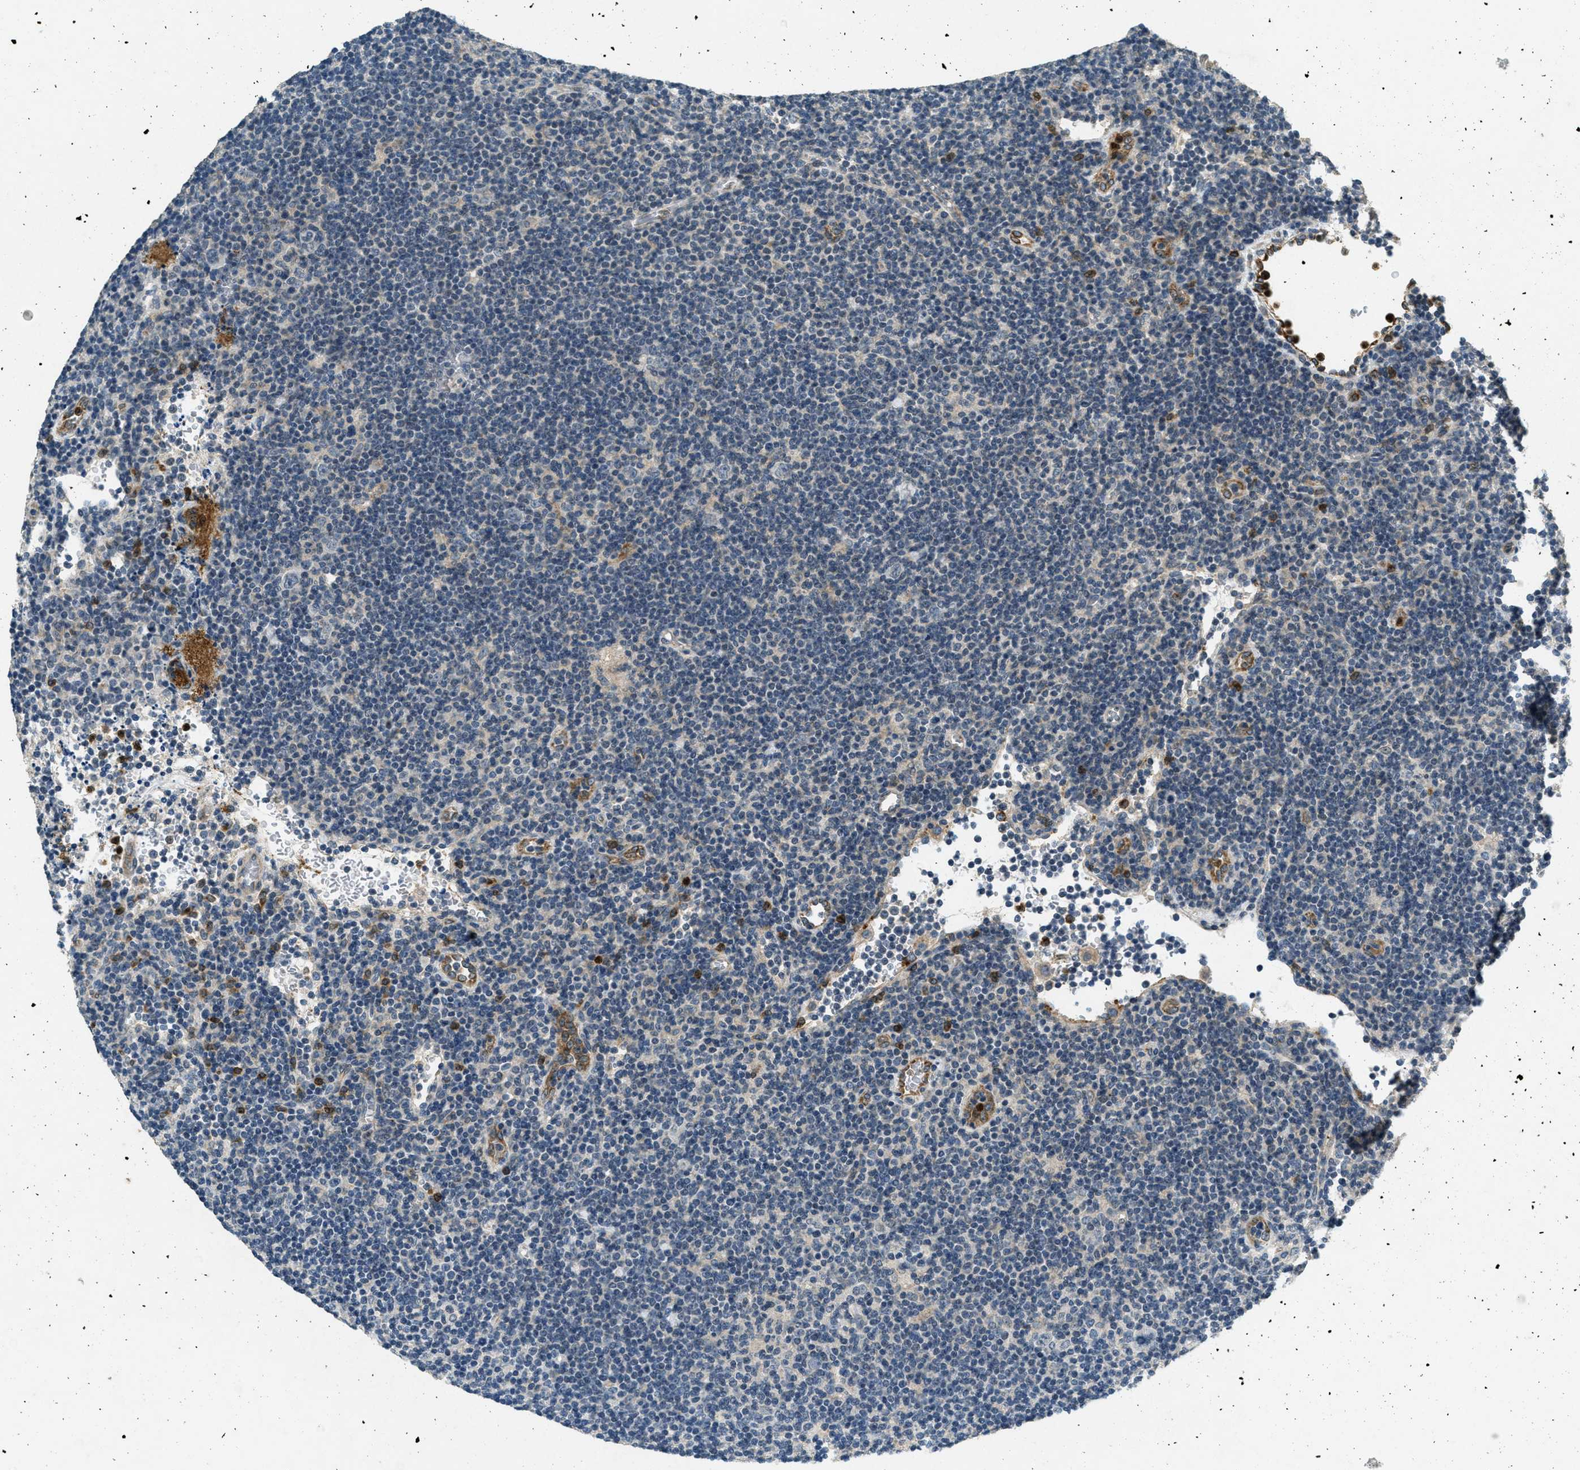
{"staining": {"intensity": "negative", "quantity": "none", "location": "none"}, "tissue": "lymphoma", "cell_type": "Tumor cells", "image_type": "cancer", "snomed": [{"axis": "morphology", "description": "Hodgkin's disease, NOS"}, {"axis": "topography", "description": "Lymph node"}], "caption": "An immunohistochemistry histopathology image of lymphoma is shown. There is no staining in tumor cells of lymphoma. The staining is performed using DAB (3,3'-diaminobenzidine) brown chromogen with nuclei counter-stained in using hematoxylin.", "gene": "RAB3D", "patient": {"sex": "female", "age": 57}}